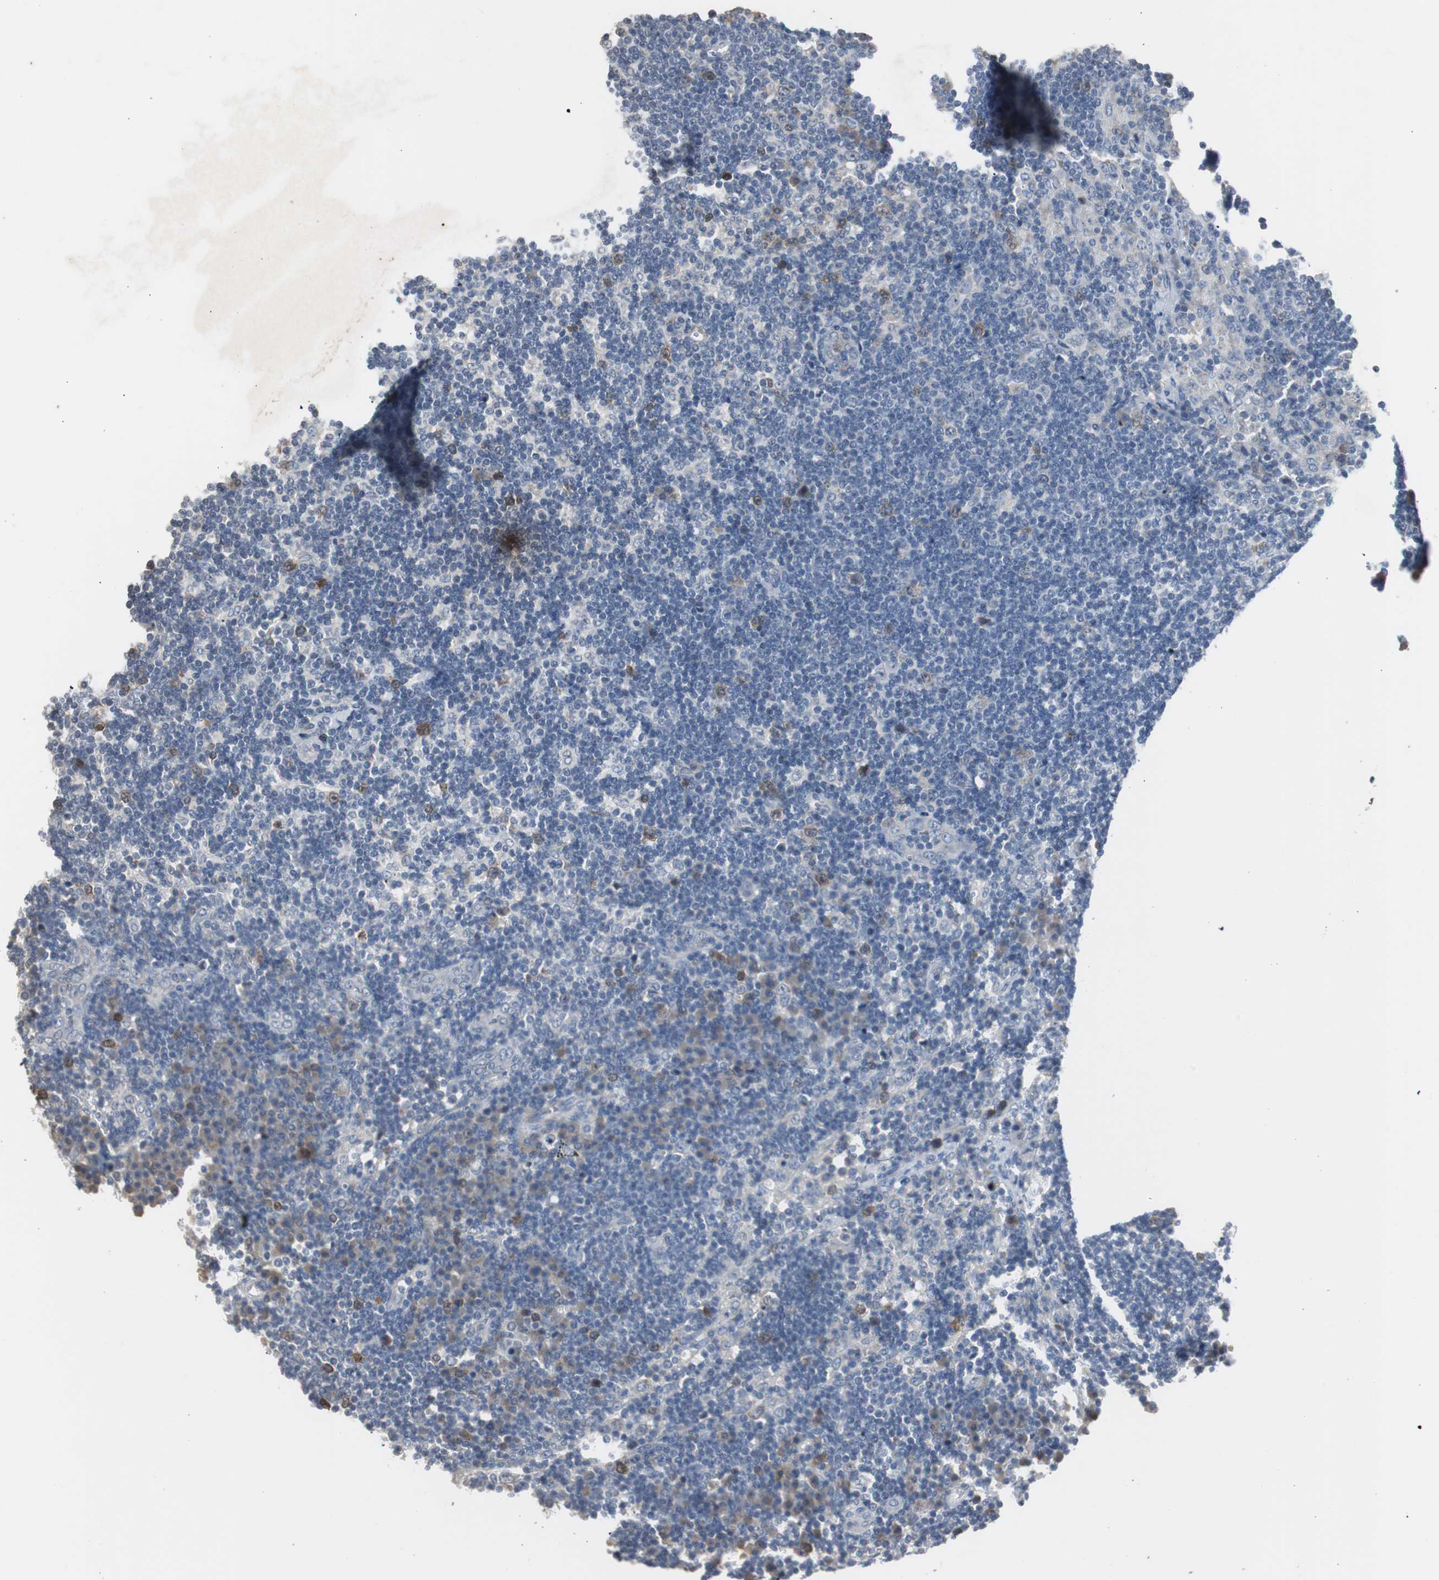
{"staining": {"intensity": "strong", "quantity": "25%-75%", "location": "cytoplasmic/membranous,nuclear"}, "tissue": "lymph node", "cell_type": "Germinal center cells", "image_type": "normal", "snomed": [{"axis": "morphology", "description": "Normal tissue, NOS"}, {"axis": "morphology", "description": "Squamous cell carcinoma, metastatic, NOS"}, {"axis": "topography", "description": "Lymph node"}], "caption": "Protein expression analysis of benign human lymph node reveals strong cytoplasmic/membranous,nuclear positivity in about 25%-75% of germinal center cells. Nuclei are stained in blue.", "gene": "TK1", "patient": {"sex": "female", "age": 53}}